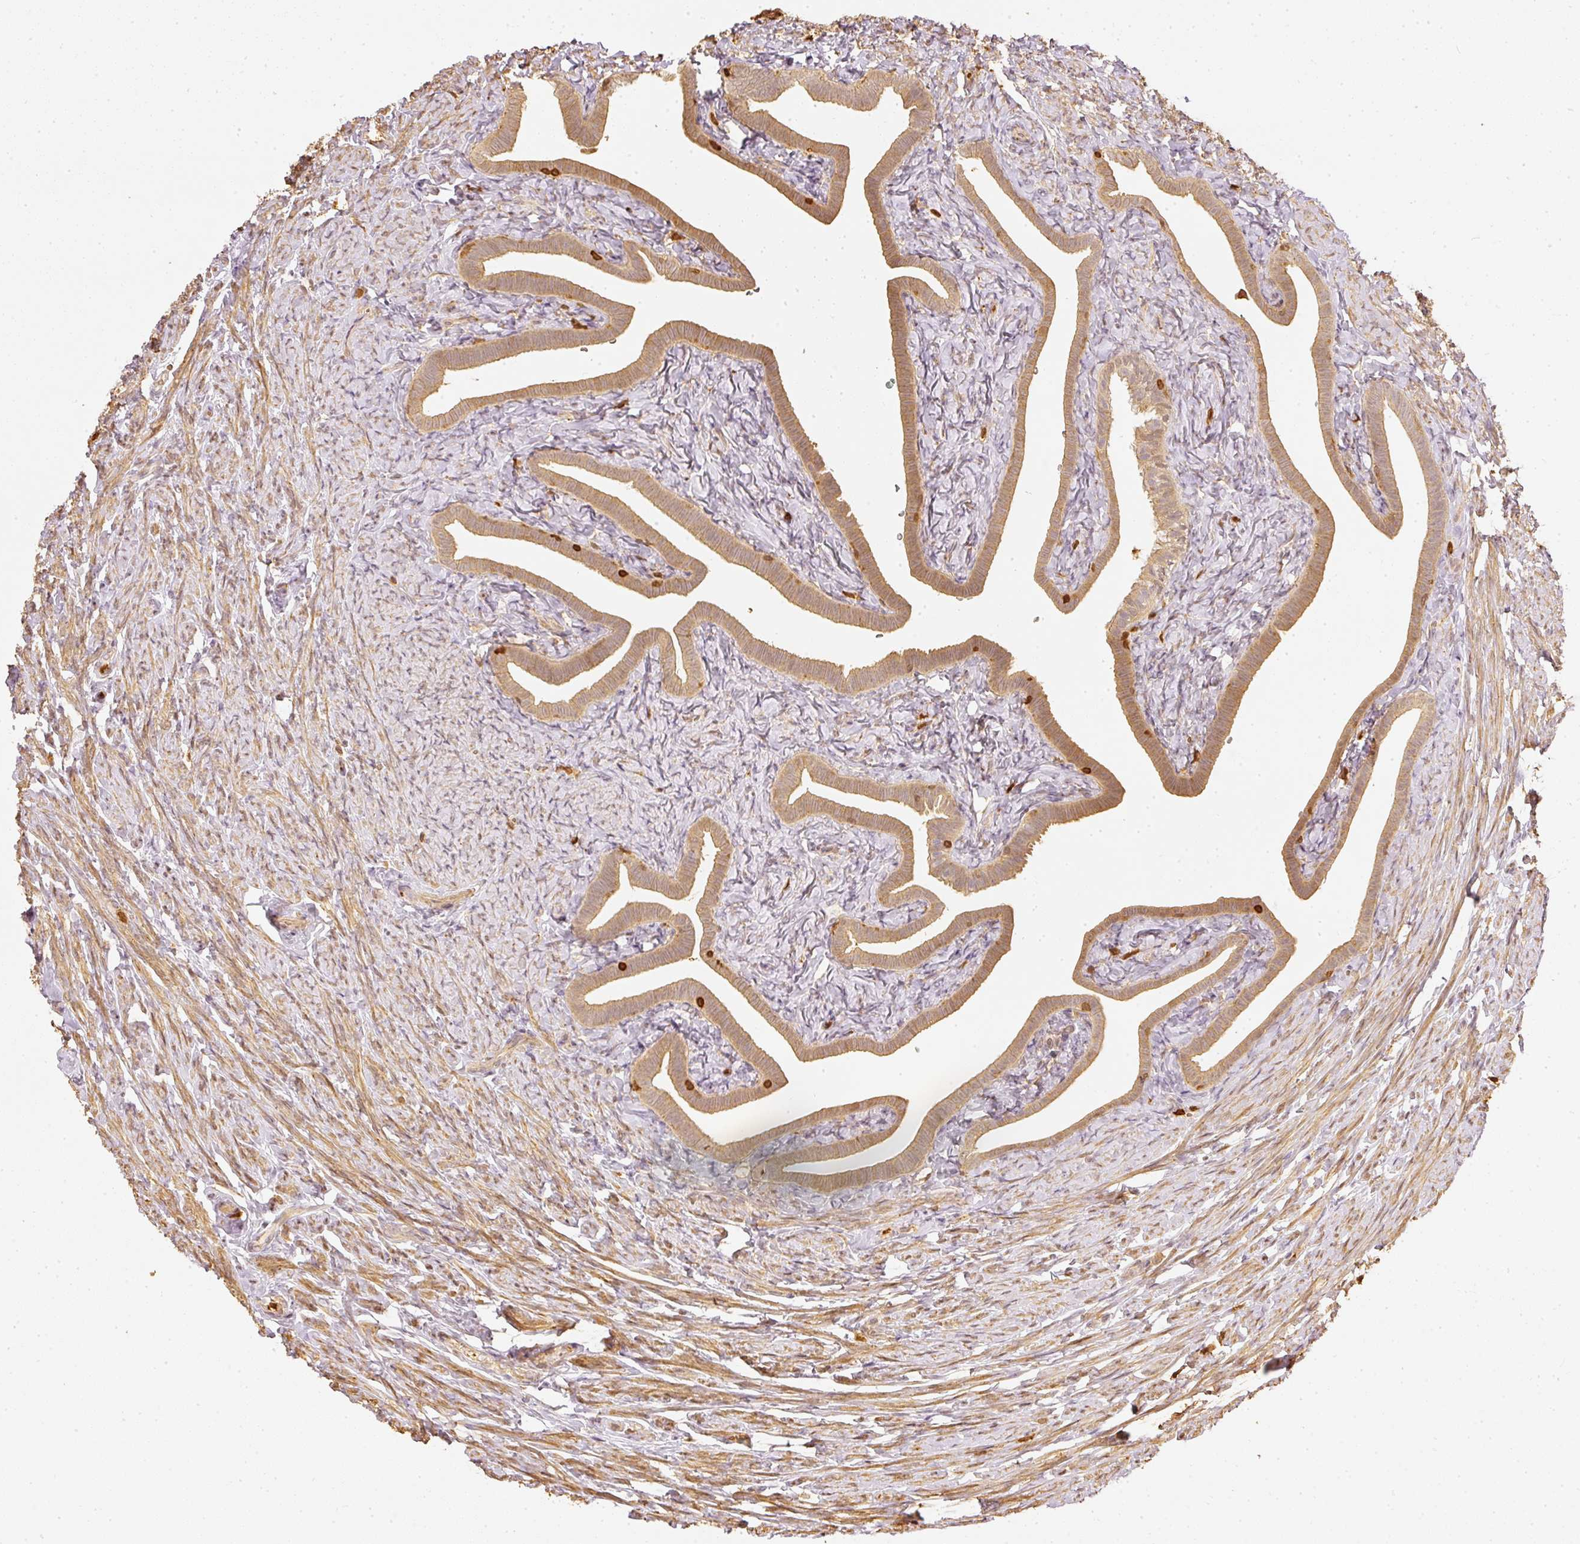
{"staining": {"intensity": "moderate", "quantity": ">75%", "location": "cytoplasmic/membranous"}, "tissue": "fallopian tube", "cell_type": "Glandular cells", "image_type": "normal", "snomed": [{"axis": "morphology", "description": "Normal tissue, NOS"}, {"axis": "topography", "description": "Fallopian tube"}], "caption": "Approximately >75% of glandular cells in normal human fallopian tube exhibit moderate cytoplasmic/membranous protein positivity as visualized by brown immunohistochemical staining.", "gene": "PFN1", "patient": {"sex": "female", "age": 69}}